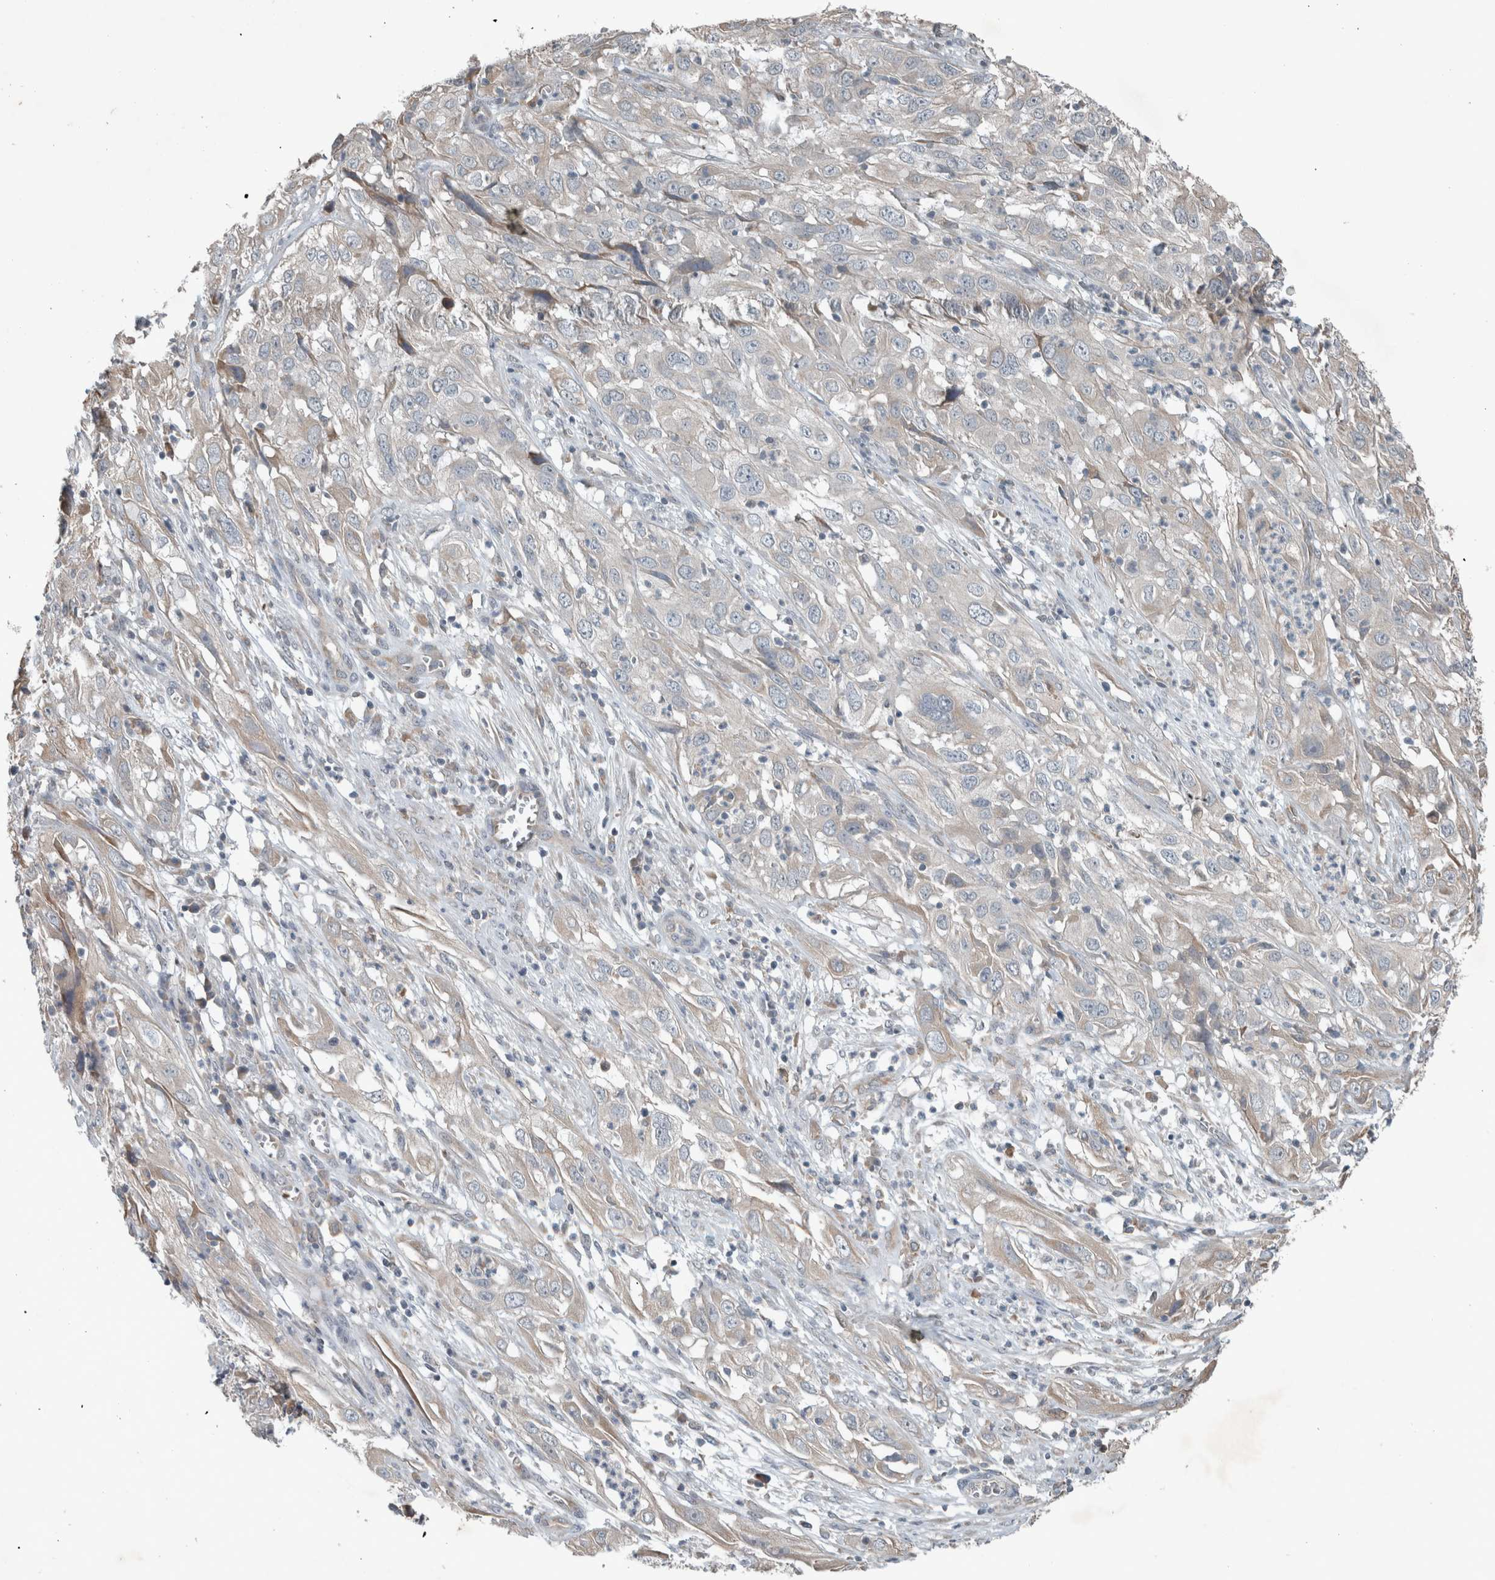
{"staining": {"intensity": "negative", "quantity": "none", "location": "none"}, "tissue": "cervical cancer", "cell_type": "Tumor cells", "image_type": "cancer", "snomed": [{"axis": "morphology", "description": "Squamous cell carcinoma, NOS"}, {"axis": "topography", "description": "Cervix"}], "caption": "Cervical cancer stained for a protein using immunohistochemistry (IHC) exhibits no positivity tumor cells.", "gene": "JADE2", "patient": {"sex": "female", "age": 32}}